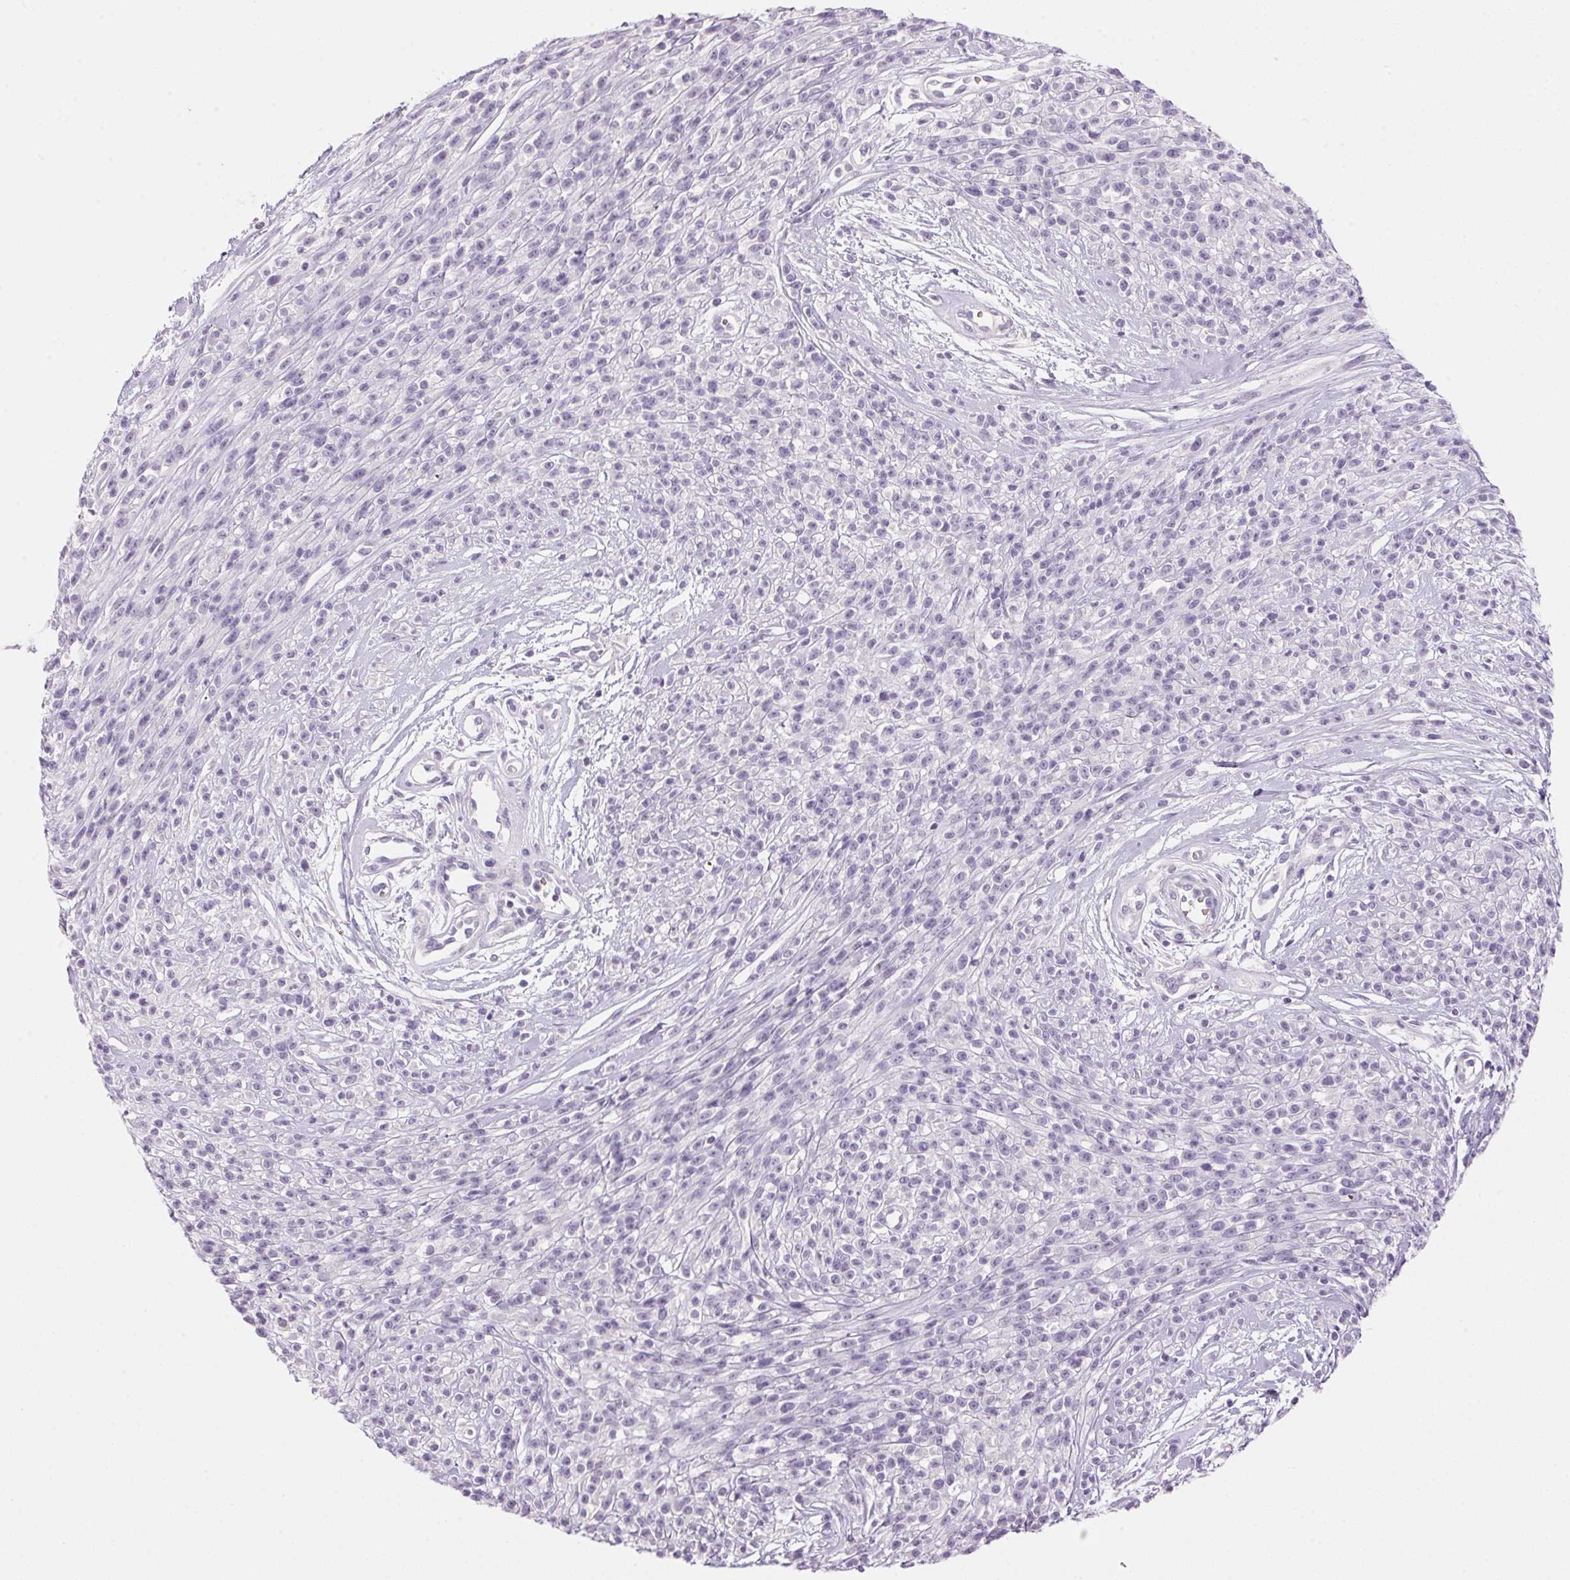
{"staining": {"intensity": "negative", "quantity": "none", "location": "none"}, "tissue": "melanoma", "cell_type": "Tumor cells", "image_type": "cancer", "snomed": [{"axis": "morphology", "description": "Malignant melanoma, NOS"}, {"axis": "topography", "description": "Skin"}, {"axis": "topography", "description": "Skin of trunk"}], "caption": "IHC of malignant melanoma shows no staining in tumor cells.", "gene": "HSD17B2", "patient": {"sex": "male", "age": 74}}